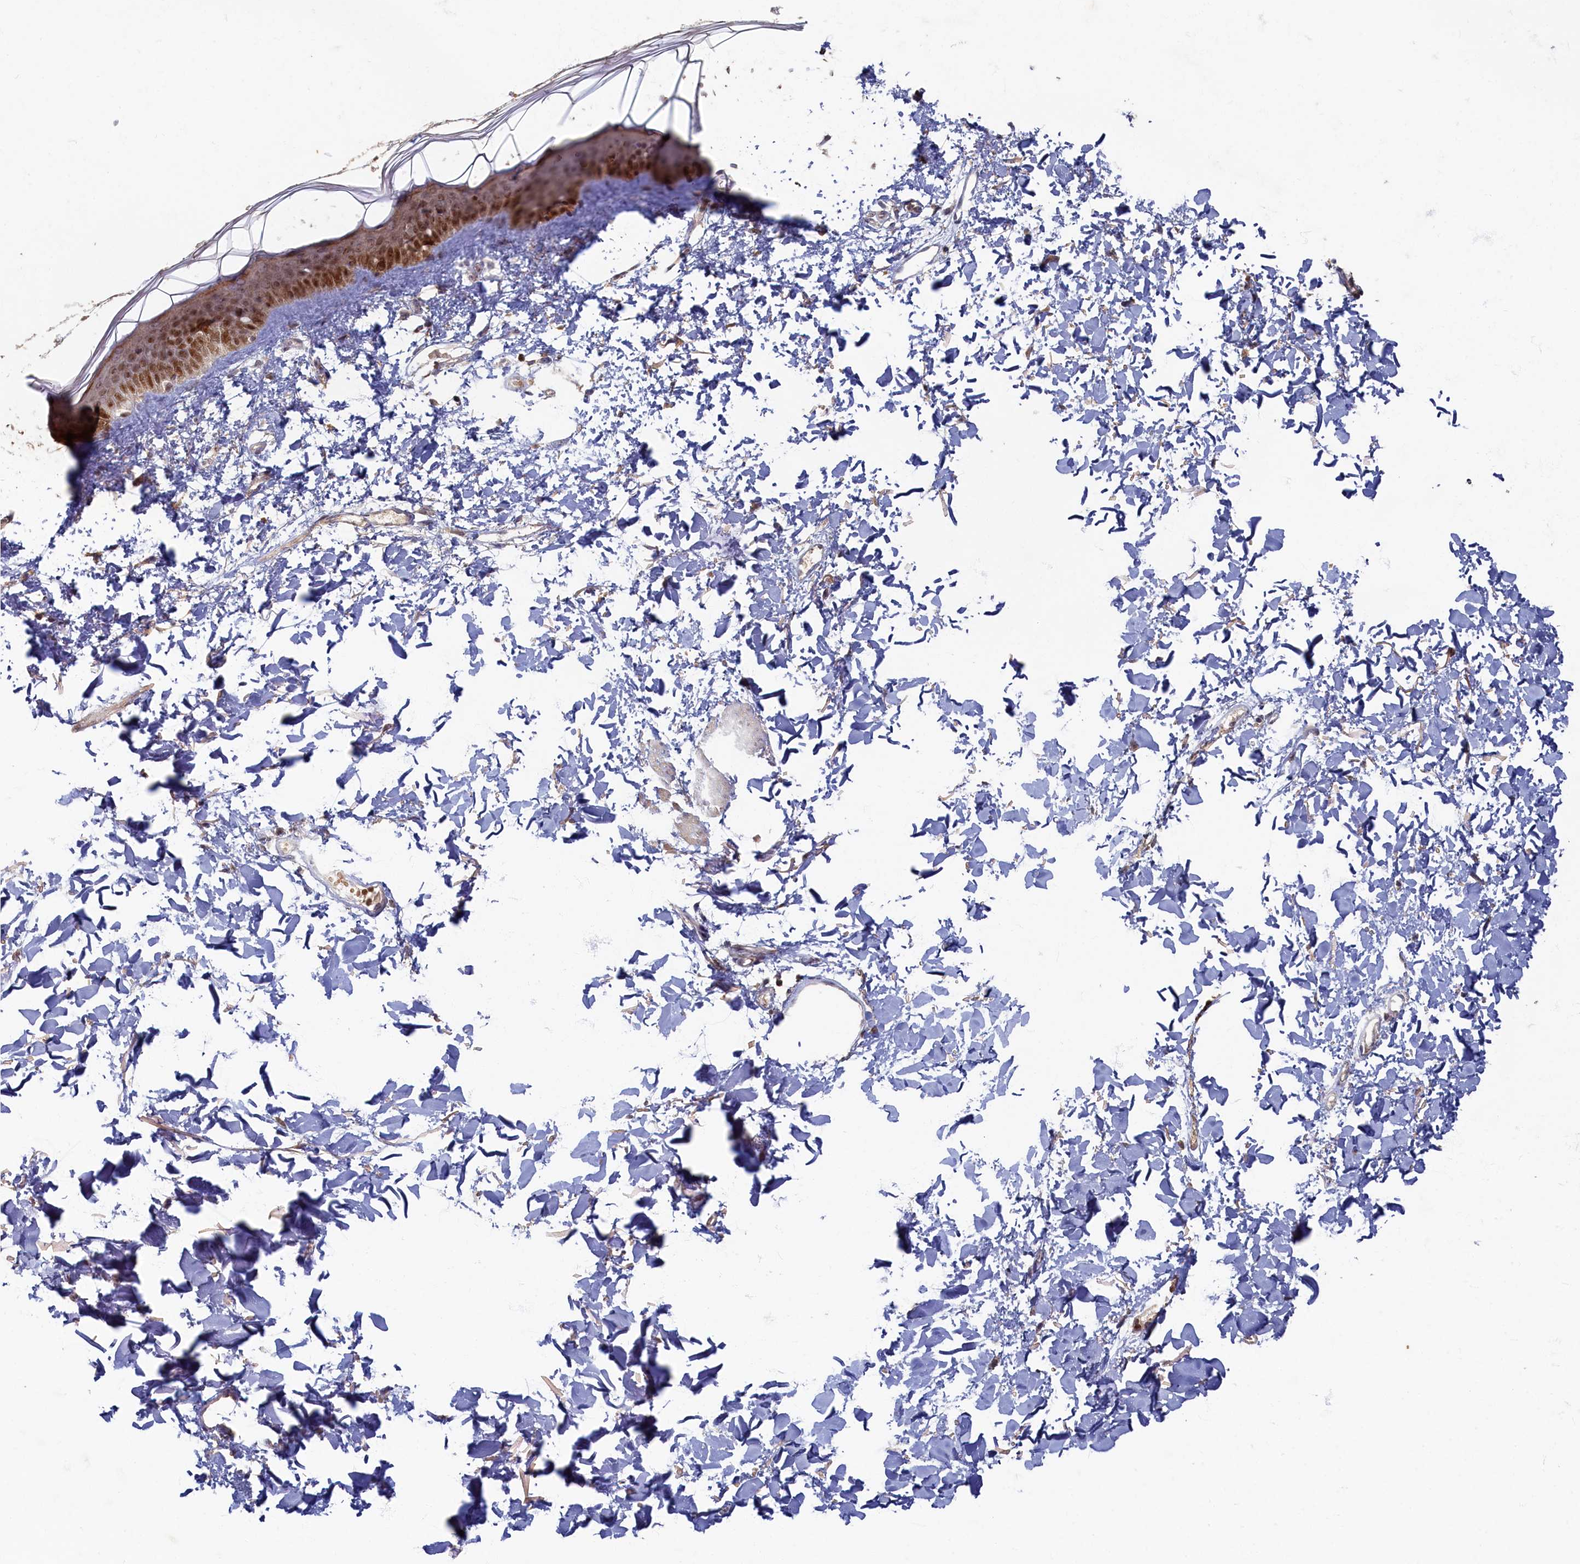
{"staining": {"intensity": "weak", "quantity": "25%-75%", "location": "cytoplasmic/membranous"}, "tissue": "skin", "cell_type": "Fibroblasts", "image_type": "normal", "snomed": [{"axis": "morphology", "description": "Normal tissue, NOS"}, {"axis": "topography", "description": "Skin"}], "caption": "Protein analysis of unremarkable skin demonstrates weak cytoplasmic/membranous staining in approximately 25%-75% of fibroblasts.", "gene": "HUNK", "patient": {"sex": "female", "age": 58}}